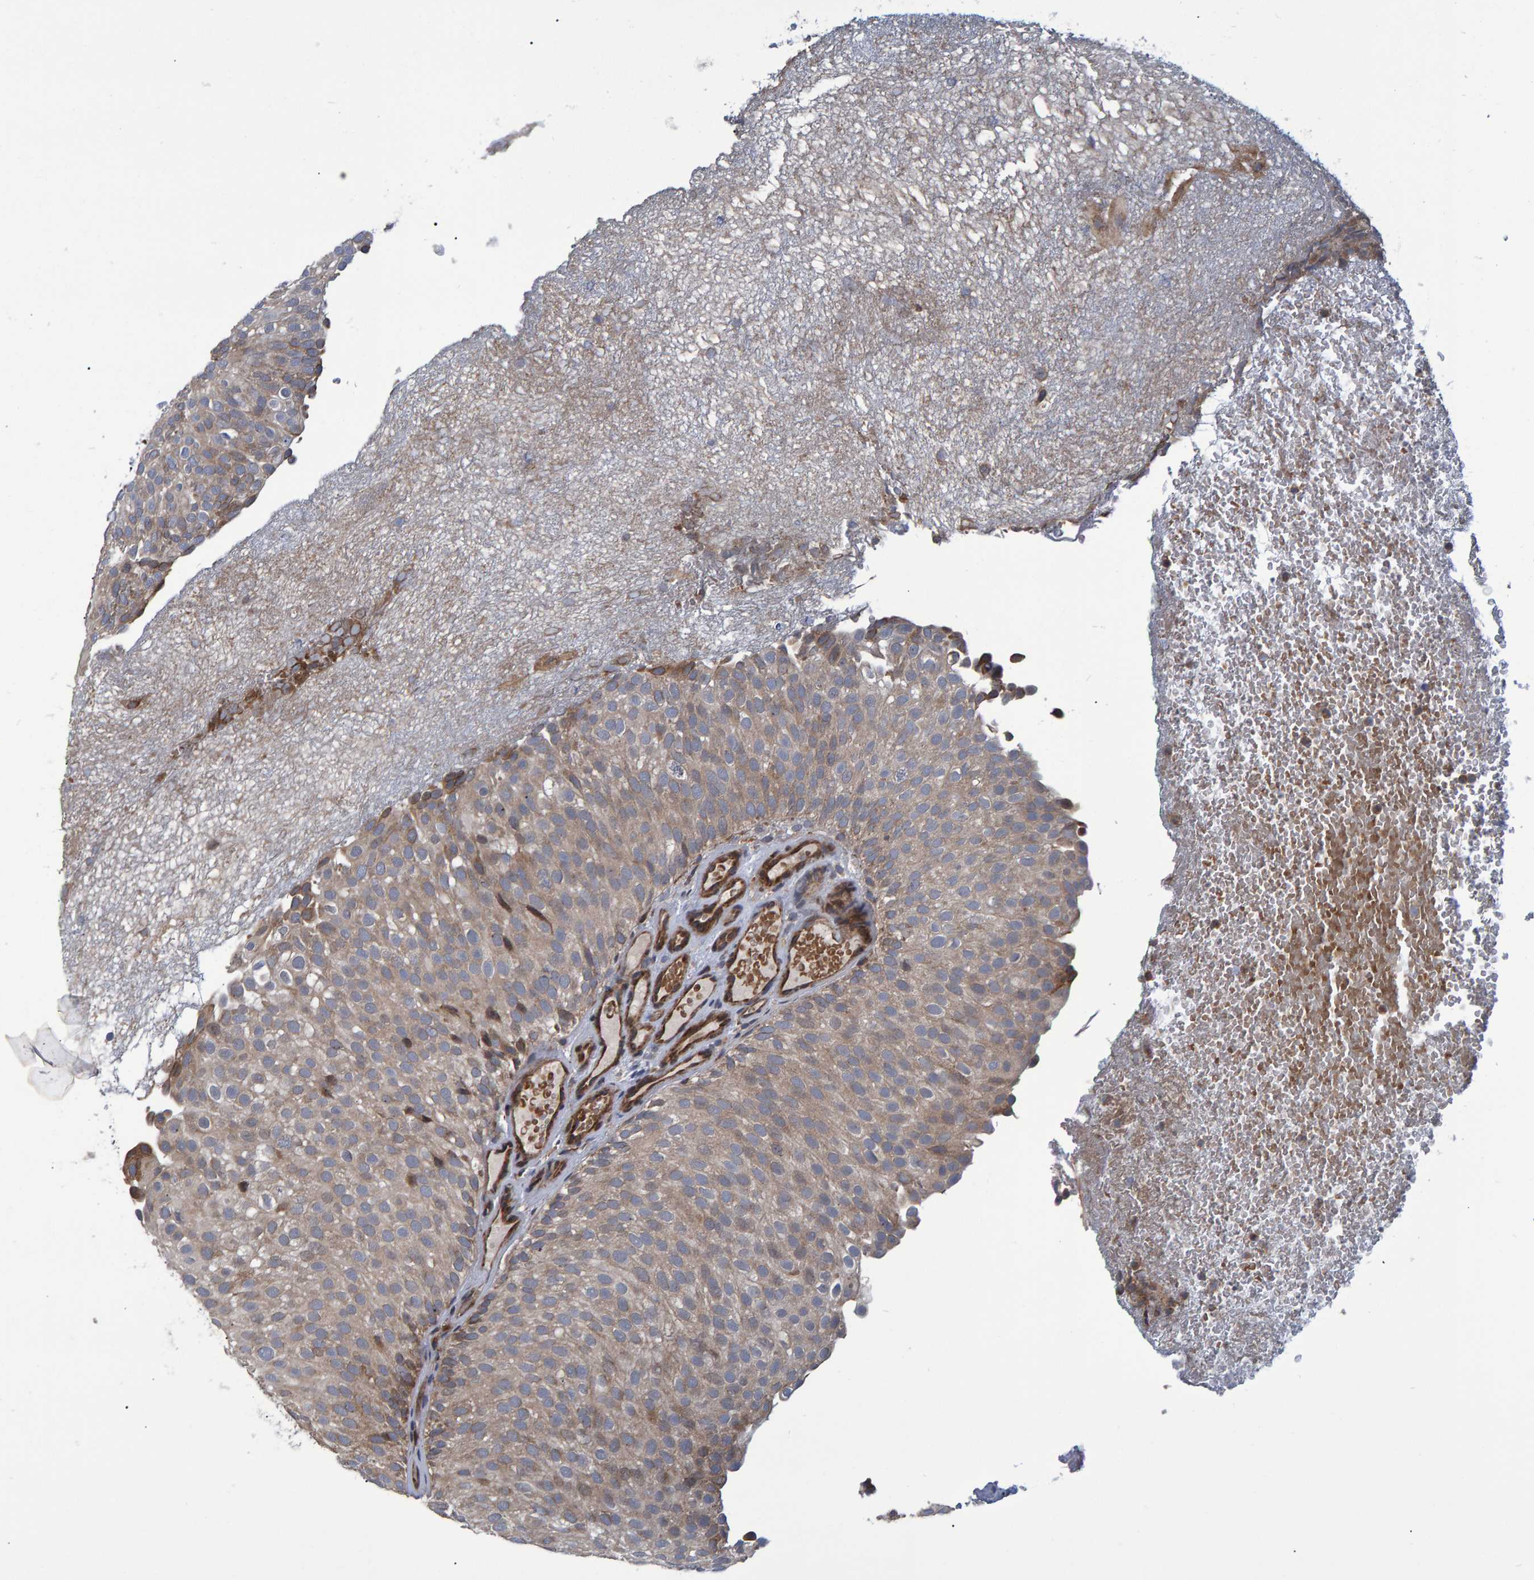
{"staining": {"intensity": "moderate", "quantity": "25%-75%", "location": "cytoplasmic/membranous"}, "tissue": "urothelial cancer", "cell_type": "Tumor cells", "image_type": "cancer", "snomed": [{"axis": "morphology", "description": "Urothelial carcinoma, Low grade"}, {"axis": "topography", "description": "Urinary bladder"}], "caption": "Tumor cells reveal medium levels of moderate cytoplasmic/membranous staining in approximately 25%-75% of cells in low-grade urothelial carcinoma.", "gene": "ATP6V1H", "patient": {"sex": "male", "age": 78}}